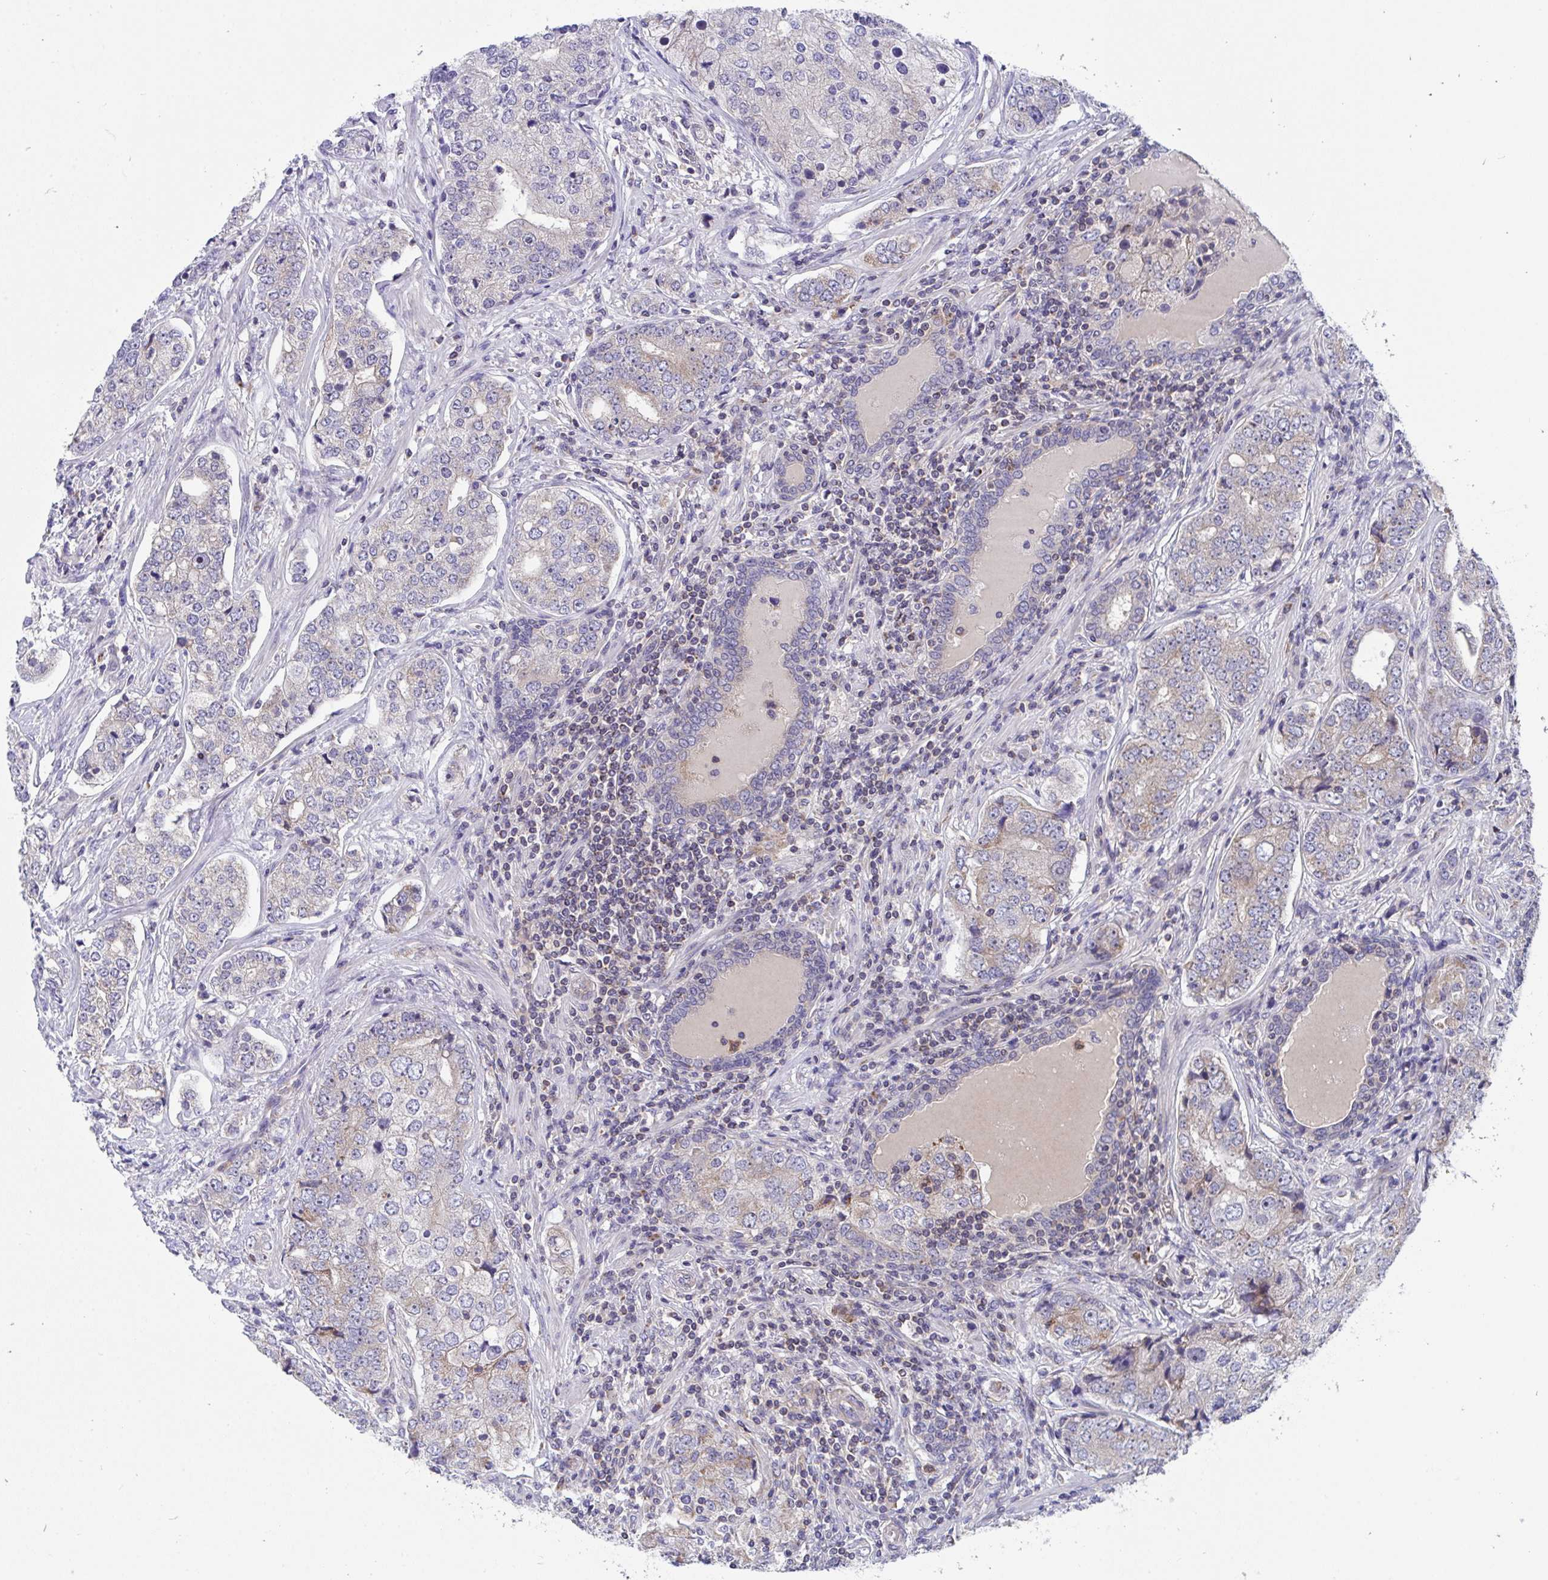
{"staining": {"intensity": "weak", "quantity": "25%-75%", "location": "cytoplasmic/membranous"}, "tissue": "prostate cancer", "cell_type": "Tumor cells", "image_type": "cancer", "snomed": [{"axis": "morphology", "description": "Adenocarcinoma, High grade"}, {"axis": "topography", "description": "Prostate"}], "caption": "High-magnification brightfield microscopy of prostate adenocarcinoma (high-grade) stained with DAB (3,3'-diaminobenzidine) (brown) and counterstained with hematoxylin (blue). tumor cells exhibit weak cytoplasmic/membranous expression is seen in about25%-75% of cells. The protein of interest is shown in brown color, while the nuclei are stained blue.", "gene": "FHIP1B", "patient": {"sex": "male", "age": 60}}